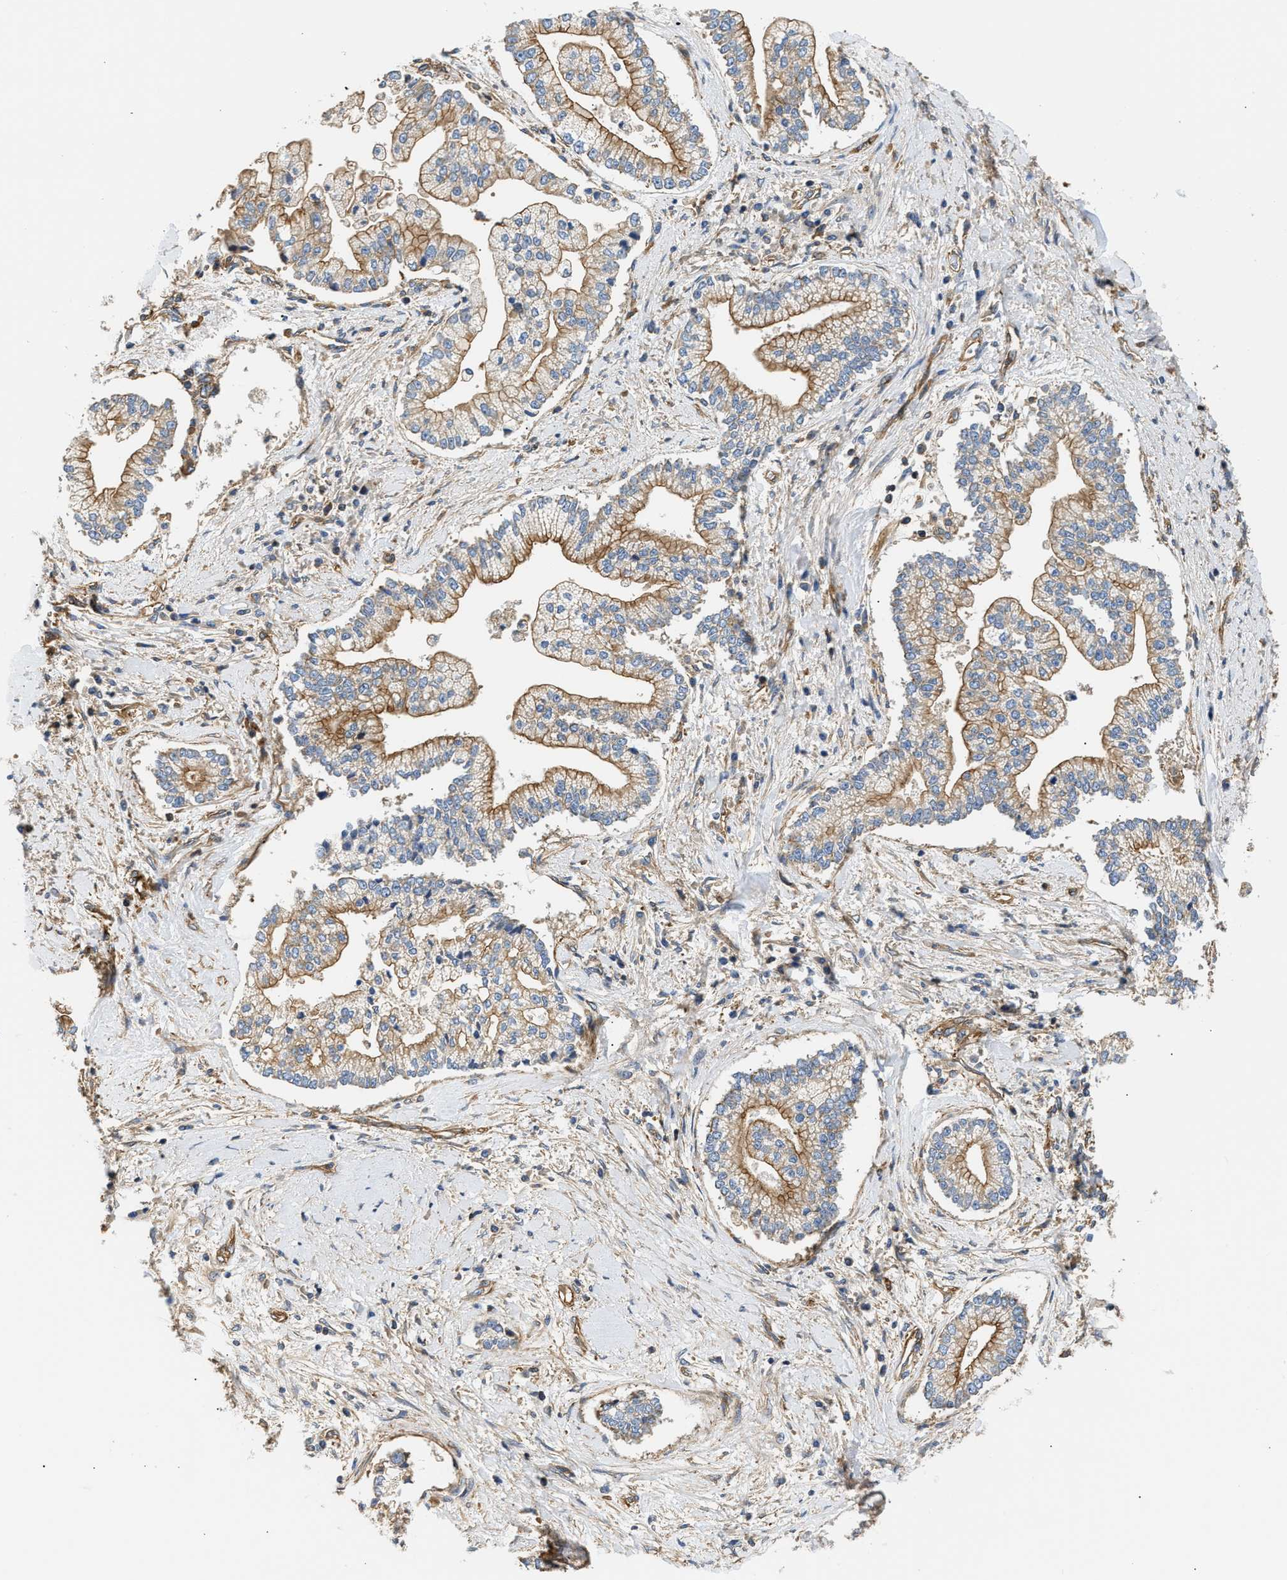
{"staining": {"intensity": "moderate", "quantity": ">75%", "location": "cytoplasmic/membranous"}, "tissue": "liver cancer", "cell_type": "Tumor cells", "image_type": "cancer", "snomed": [{"axis": "morphology", "description": "Cholangiocarcinoma"}, {"axis": "topography", "description": "Liver"}], "caption": "Approximately >75% of tumor cells in human cholangiocarcinoma (liver) exhibit moderate cytoplasmic/membranous protein positivity as visualized by brown immunohistochemical staining.", "gene": "SAMD9L", "patient": {"sex": "male", "age": 50}}